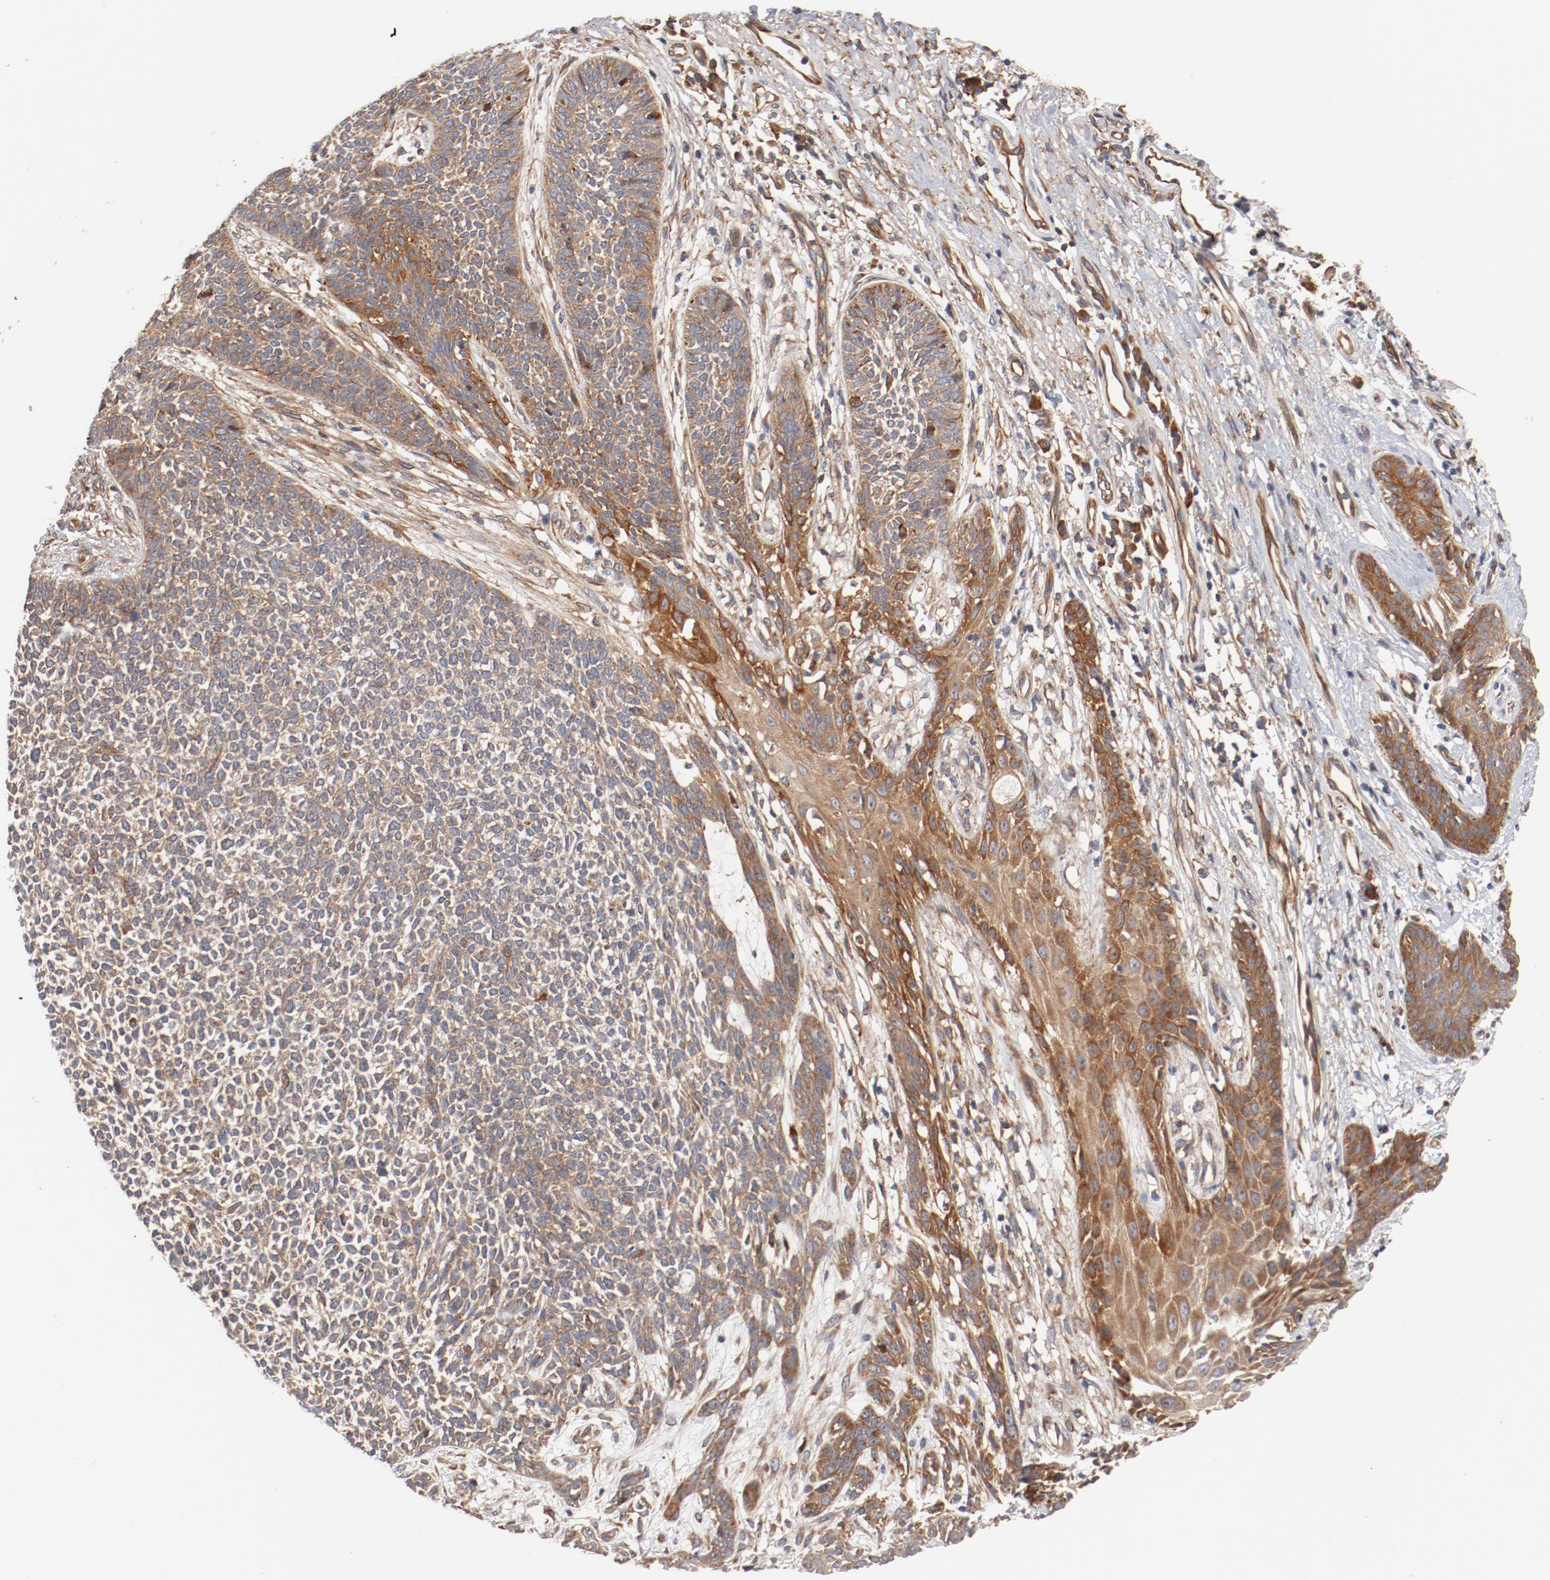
{"staining": {"intensity": "moderate", "quantity": ">75%", "location": "cytoplasmic/membranous"}, "tissue": "skin cancer", "cell_type": "Tumor cells", "image_type": "cancer", "snomed": [{"axis": "morphology", "description": "Basal cell carcinoma"}, {"axis": "topography", "description": "Skin"}], "caption": "Immunohistochemical staining of human skin basal cell carcinoma reveals moderate cytoplasmic/membranous protein positivity in approximately >75% of tumor cells. The staining was performed using DAB, with brown indicating positive protein expression. Nuclei are stained blue with hematoxylin.", "gene": "PITPNM2", "patient": {"sex": "female", "age": 84}}